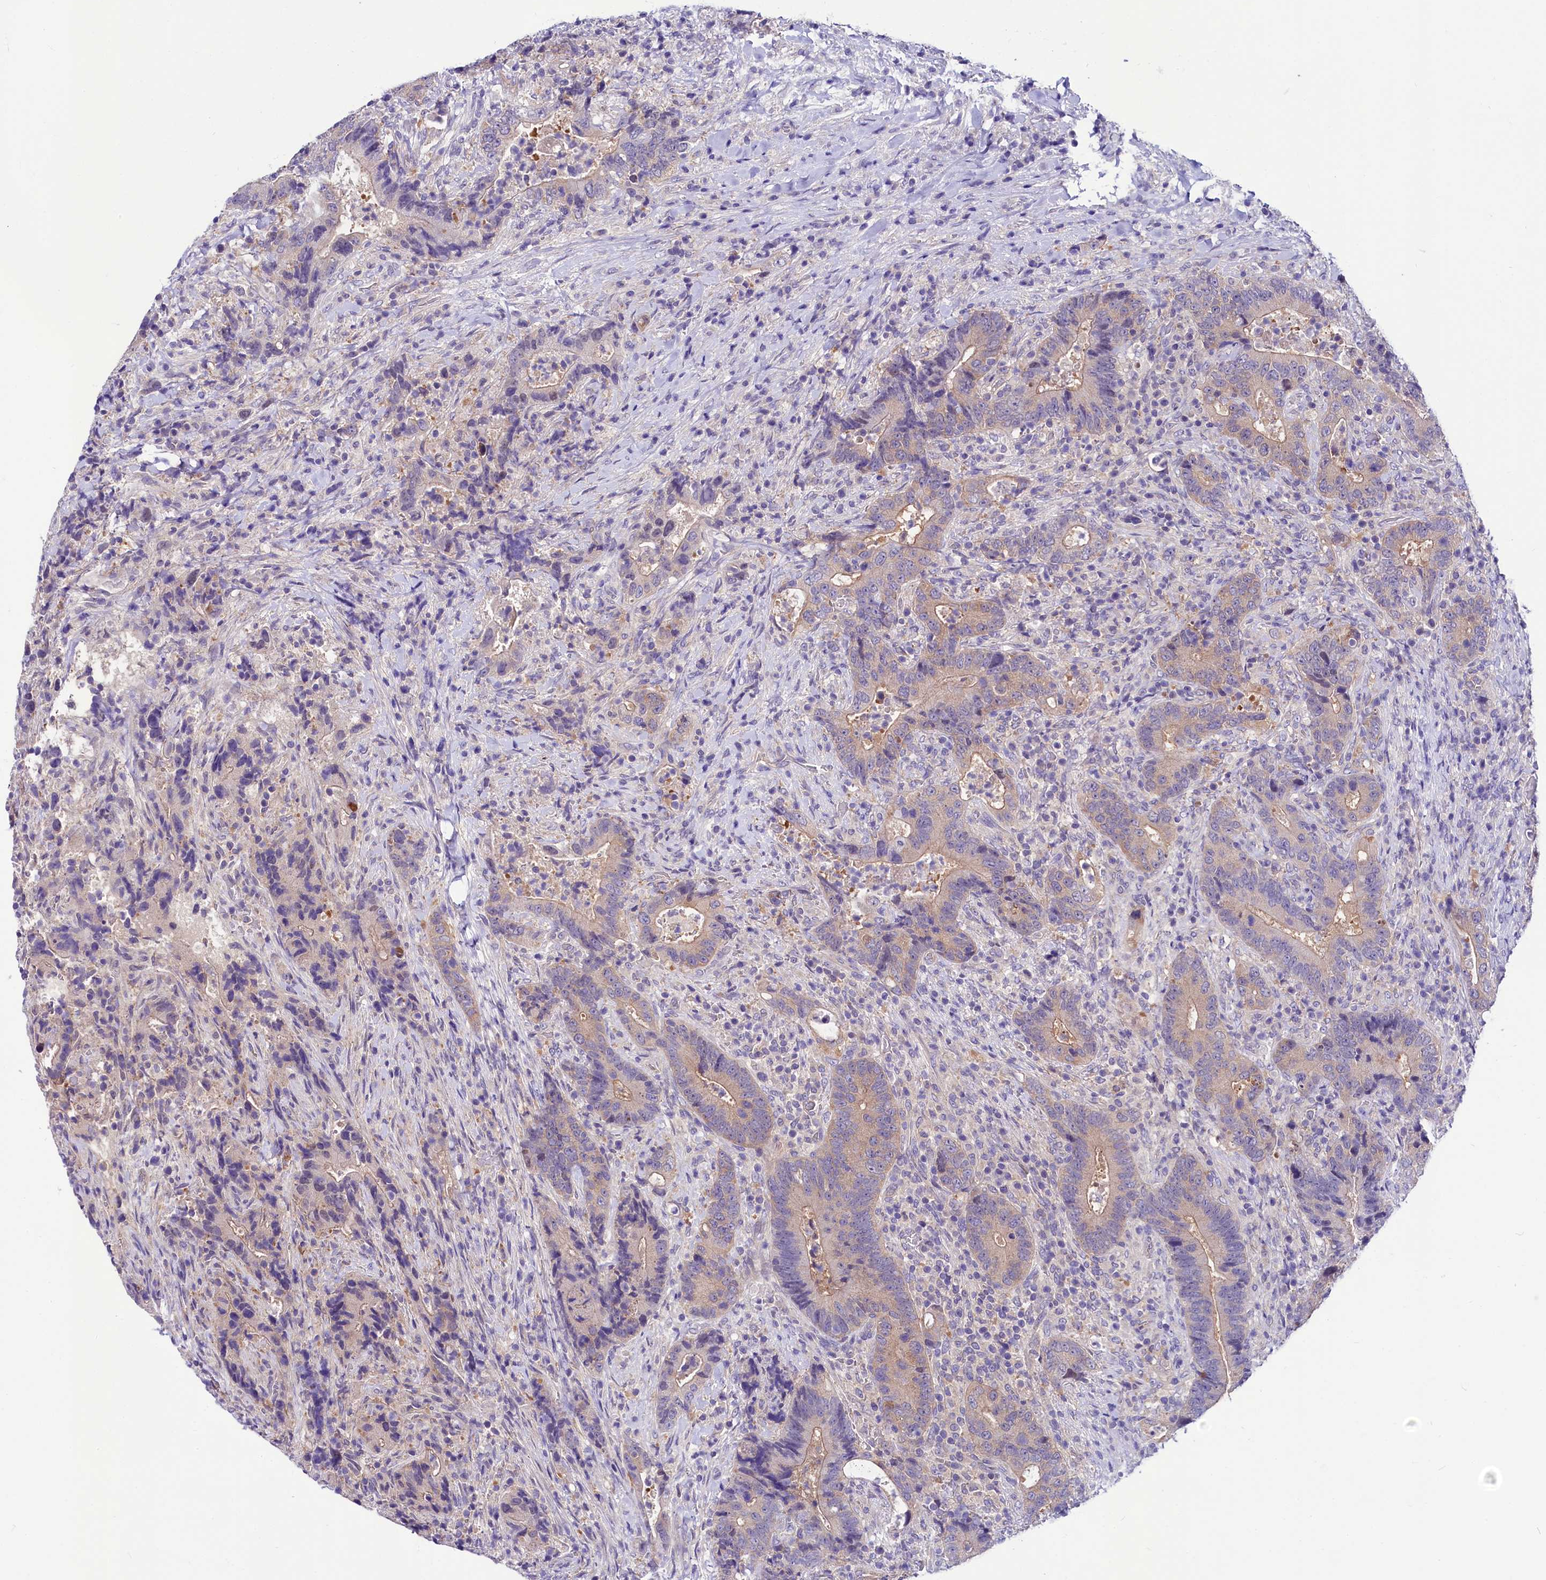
{"staining": {"intensity": "weak", "quantity": "<25%", "location": "cytoplasmic/membranous"}, "tissue": "colorectal cancer", "cell_type": "Tumor cells", "image_type": "cancer", "snomed": [{"axis": "morphology", "description": "Adenocarcinoma, NOS"}, {"axis": "topography", "description": "Colon"}], "caption": "An immunohistochemistry photomicrograph of colorectal cancer is shown. There is no staining in tumor cells of colorectal cancer.", "gene": "ABHD5", "patient": {"sex": "female", "age": 75}}